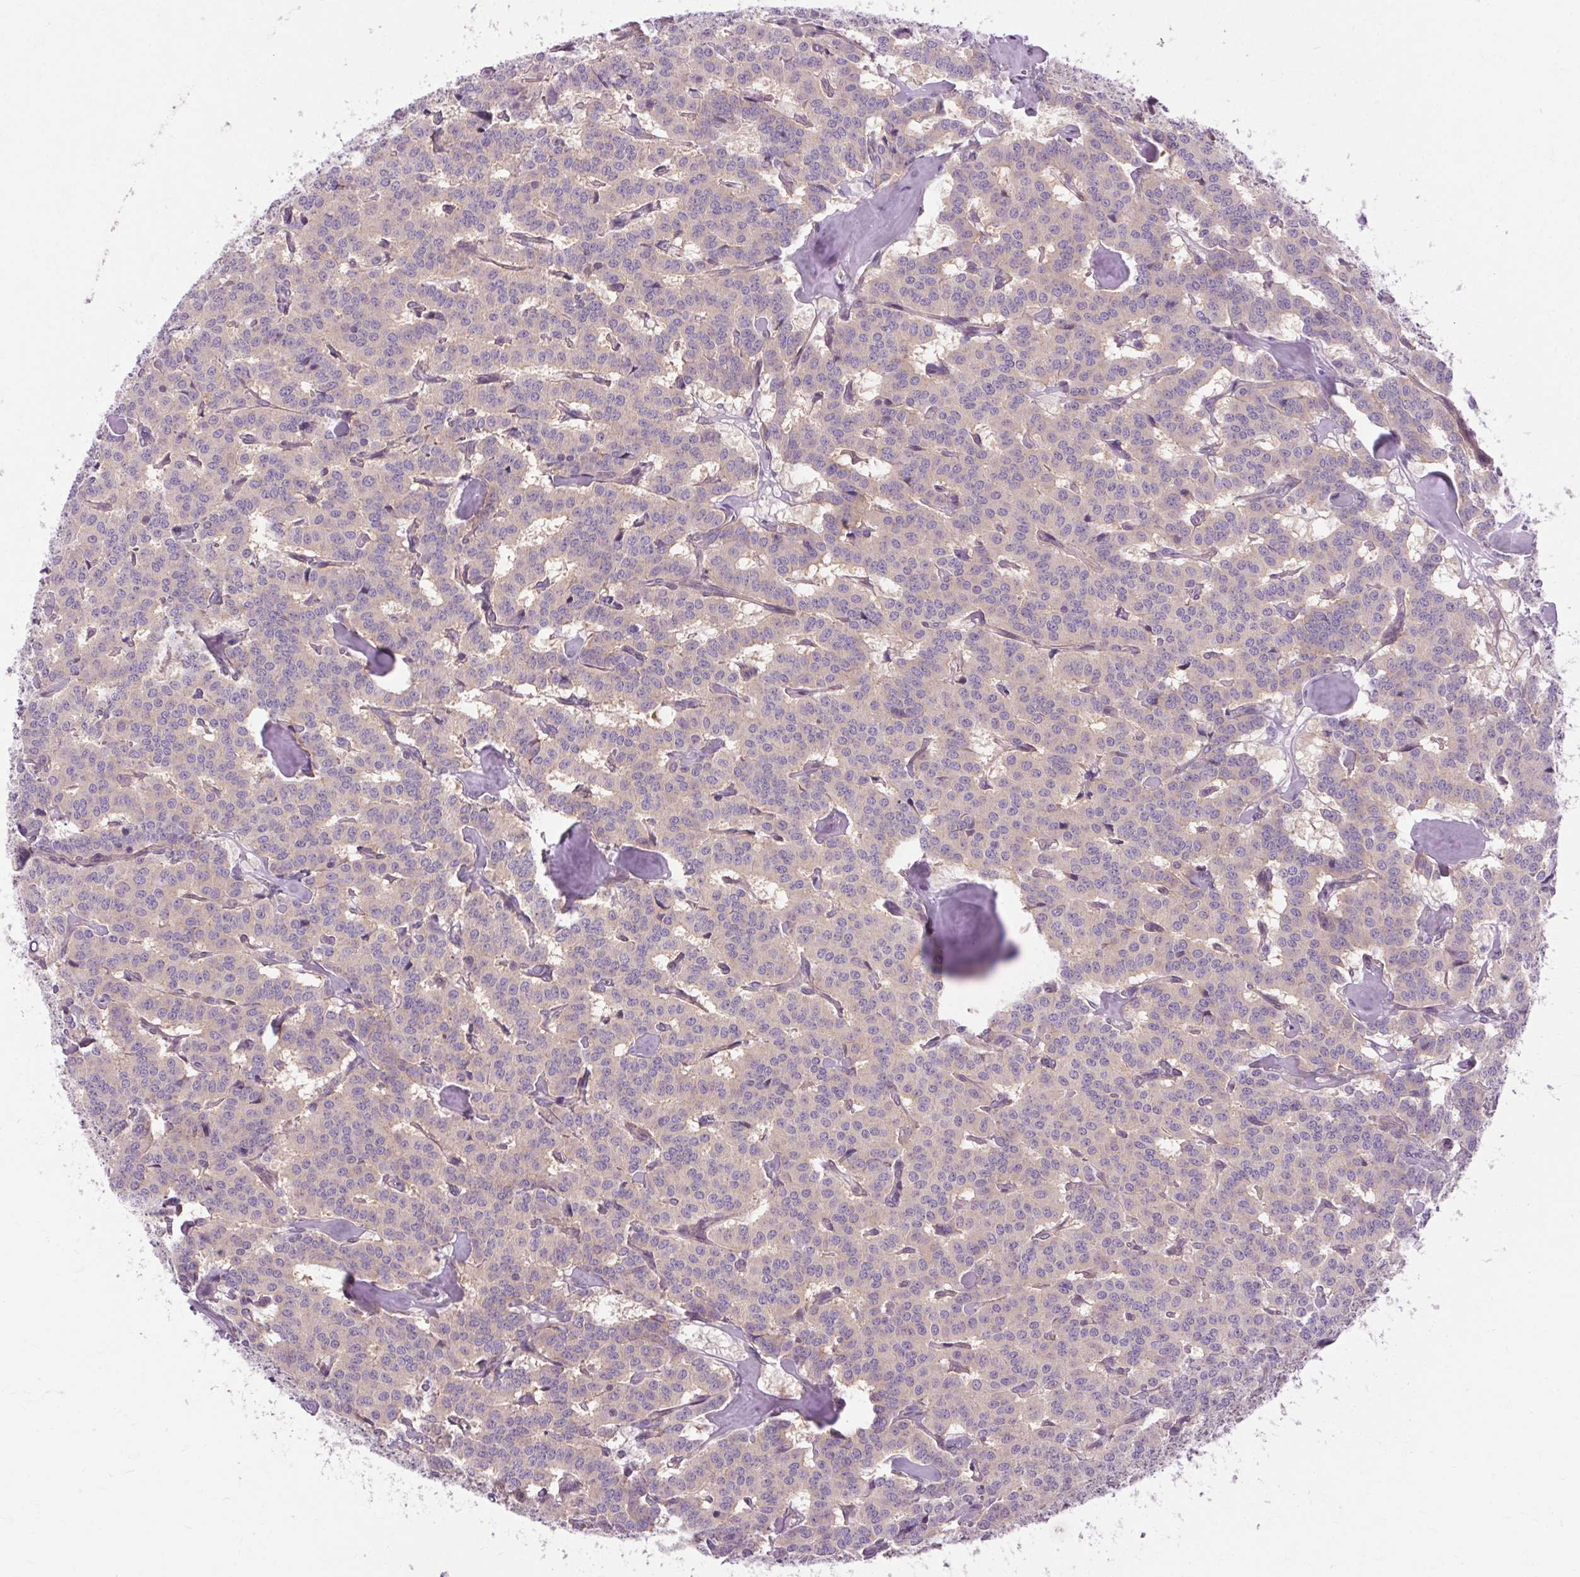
{"staining": {"intensity": "negative", "quantity": "none", "location": "none"}, "tissue": "carcinoid", "cell_type": "Tumor cells", "image_type": "cancer", "snomed": [{"axis": "morphology", "description": "Carcinoid, malignant, NOS"}, {"axis": "topography", "description": "Lung"}], "caption": "Human carcinoid stained for a protein using immunohistochemistry reveals no expression in tumor cells.", "gene": "TM6SF1", "patient": {"sex": "female", "age": 46}}